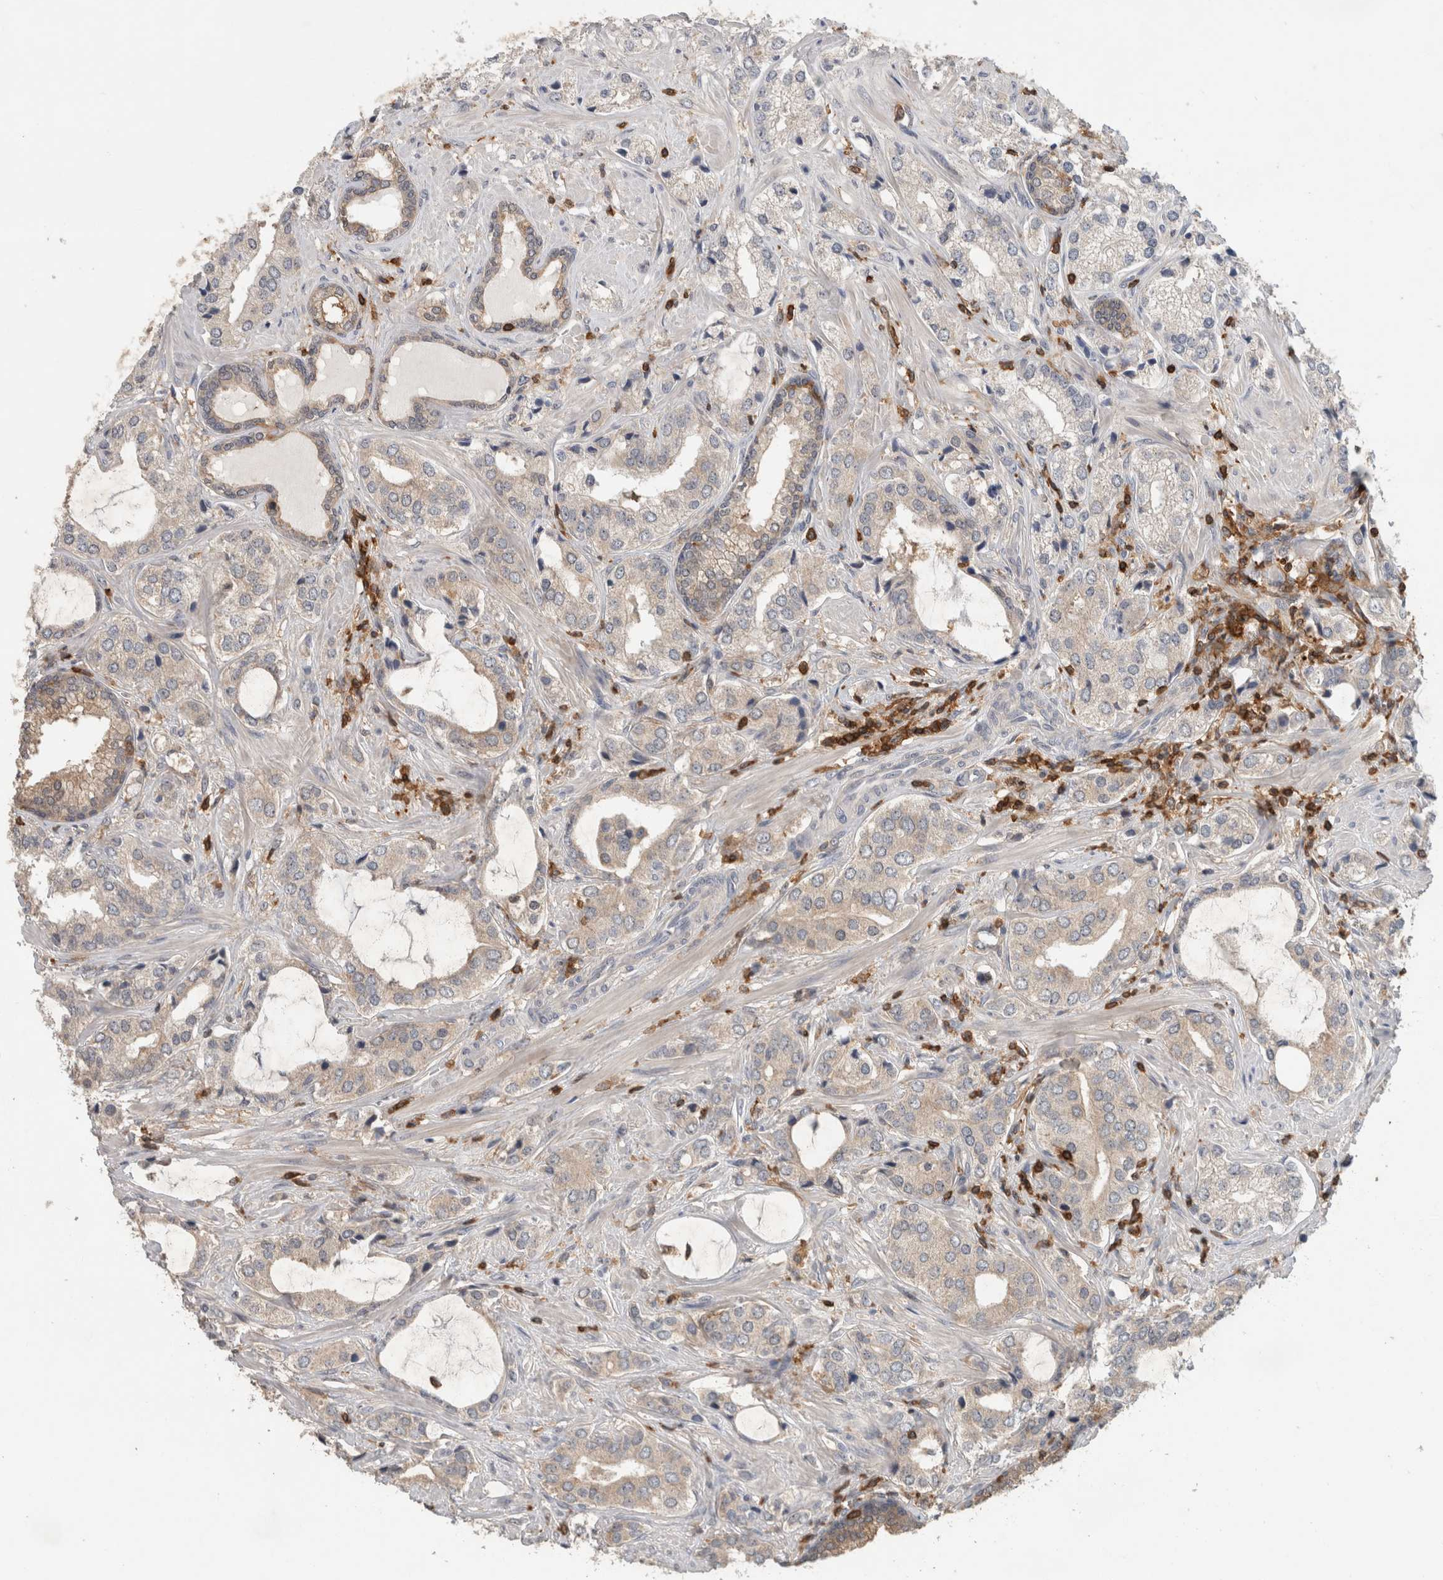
{"staining": {"intensity": "weak", "quantity": "25%-75%", "location": "cytoplasmic/membranous"}, "tissue": "prostate cancer", "cell_type": "Tumor cells", "image_type": "cancer", "snomed": [{"axis": "morphology", "description": "Adenocarcinoma, High grade"}, {"axis": "topography", "description": "Prostate"}], "caption": "Protein analysis of prostate cancer (adenocarcinoma (high-grade)) tissue reveals weak cytoplasmic/membranous positivity in approximately 25%-75% of tumor cells.", "gene": "GFRA2", "patient": {"sex": "male", "age": 66}}